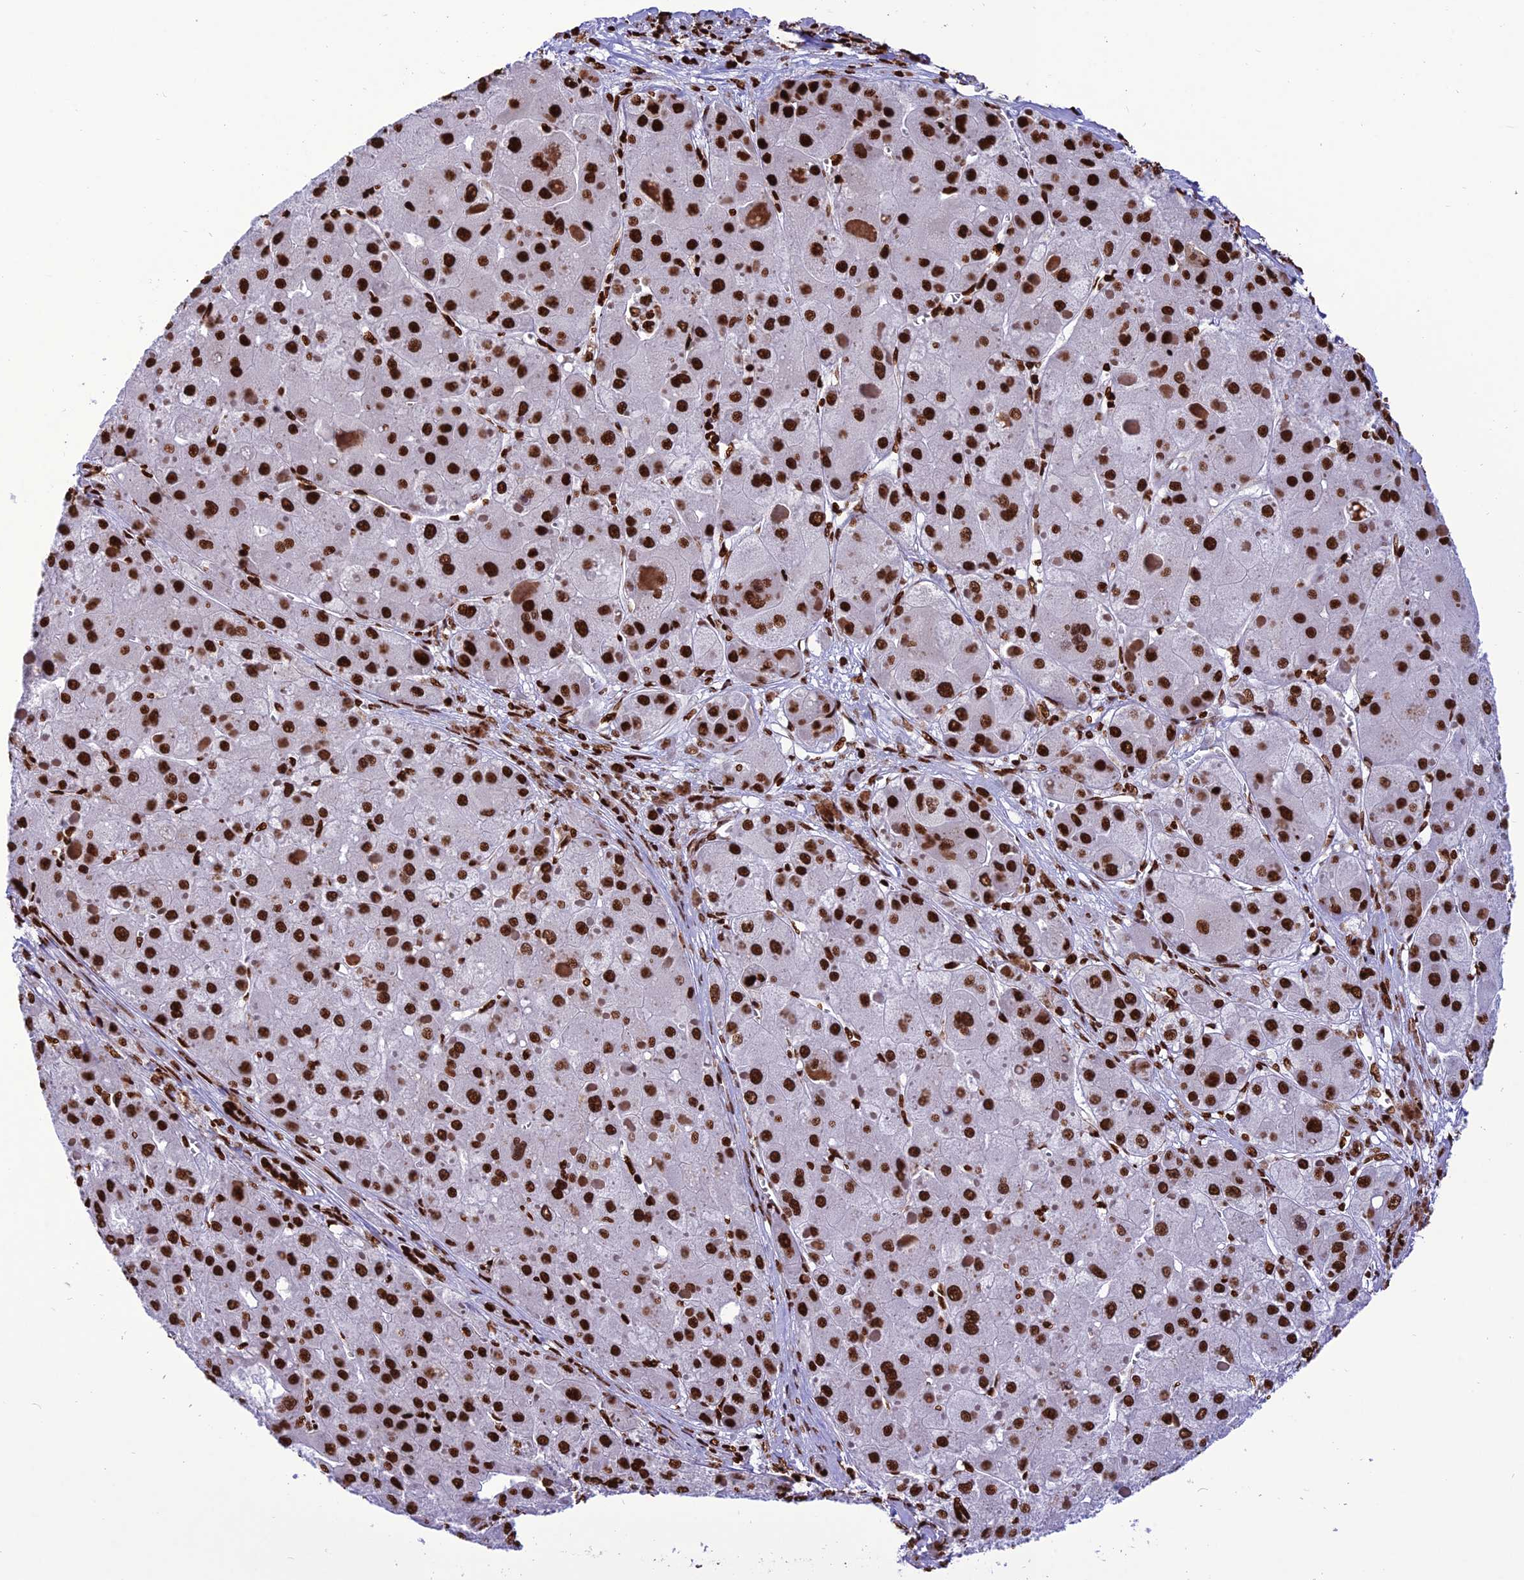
{"staining": {"intensity": "strong", "quantity": ">75%", "location": "nuclear"}, "tissue": "liver cancer", "cell_type": "Tumor cells", "image_type": "cancer", "snomed": [{"axis": "morphology", "description": "Carcinoma, Hepatocellular, NOS"}, {"axis": "topography", "description": "Liver"}], "caption": "Brown immunohistochemical staining in human liver cancer displays strong nuclear expression in about >75% of tumor cells. (Stains: DAB (3,3'-diaminobenzidine) in brown, nuclei in blue, Microscopy: brightfield microscopy at high magnification).", "gene": "INO80E", "patient": {"sex": "female", "age": 73}}